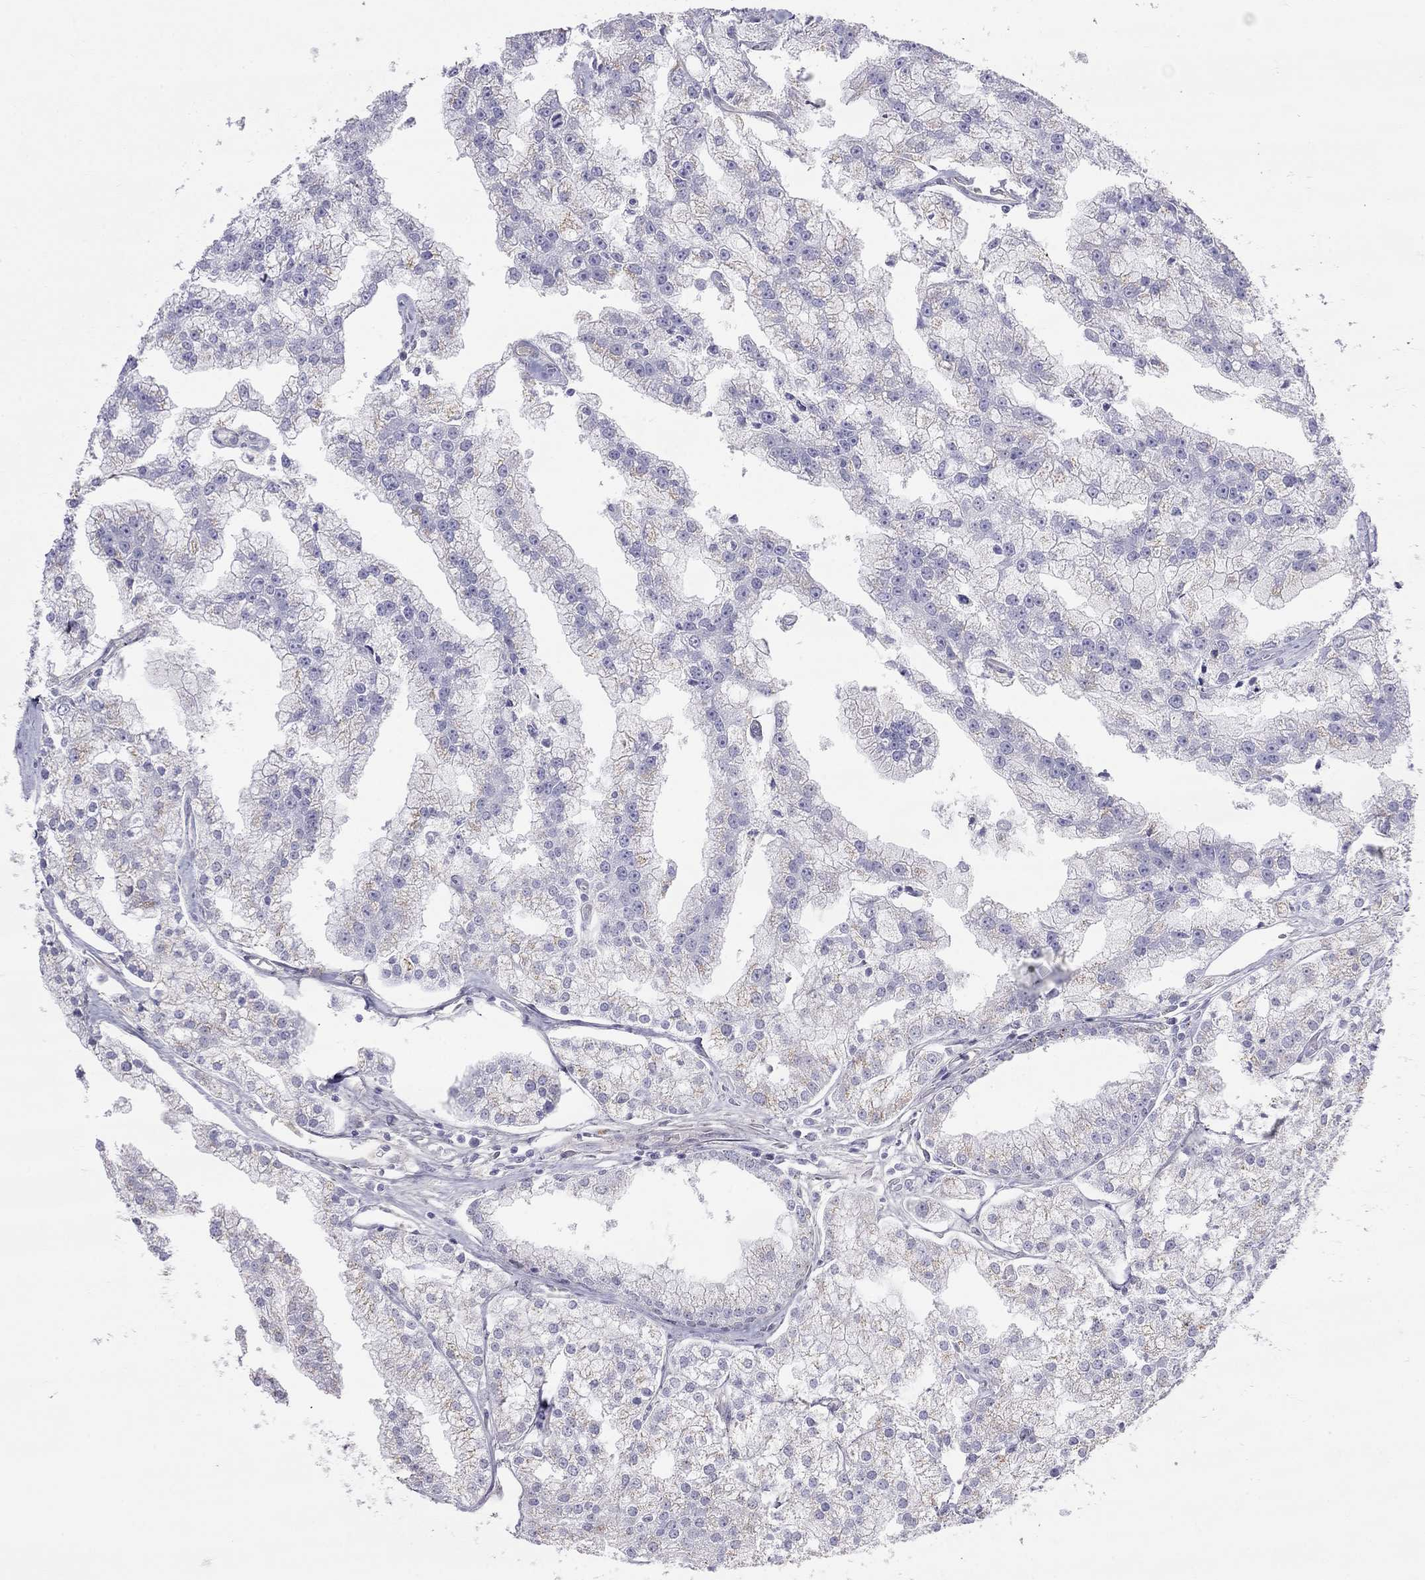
{"staining": {"intensity": "weak", "quantity": "<25%", "location": "cytoplasmic/membranous"}, "tissue": "prostate cancer", "cell_type": "Tumor cells", "image_type": "cancer", "snomed": [{"axis": "morphology", "description": "Adenocarcinoma, NOS"}, {"axis": "topography", "description": "Prostate"}], "caption": "Prostate cancer was stained to show a protein in brown. There is no significant staining in tumor cells.", "gene": "TDRD6", "patient": {"sex": "male", "age": 70}}